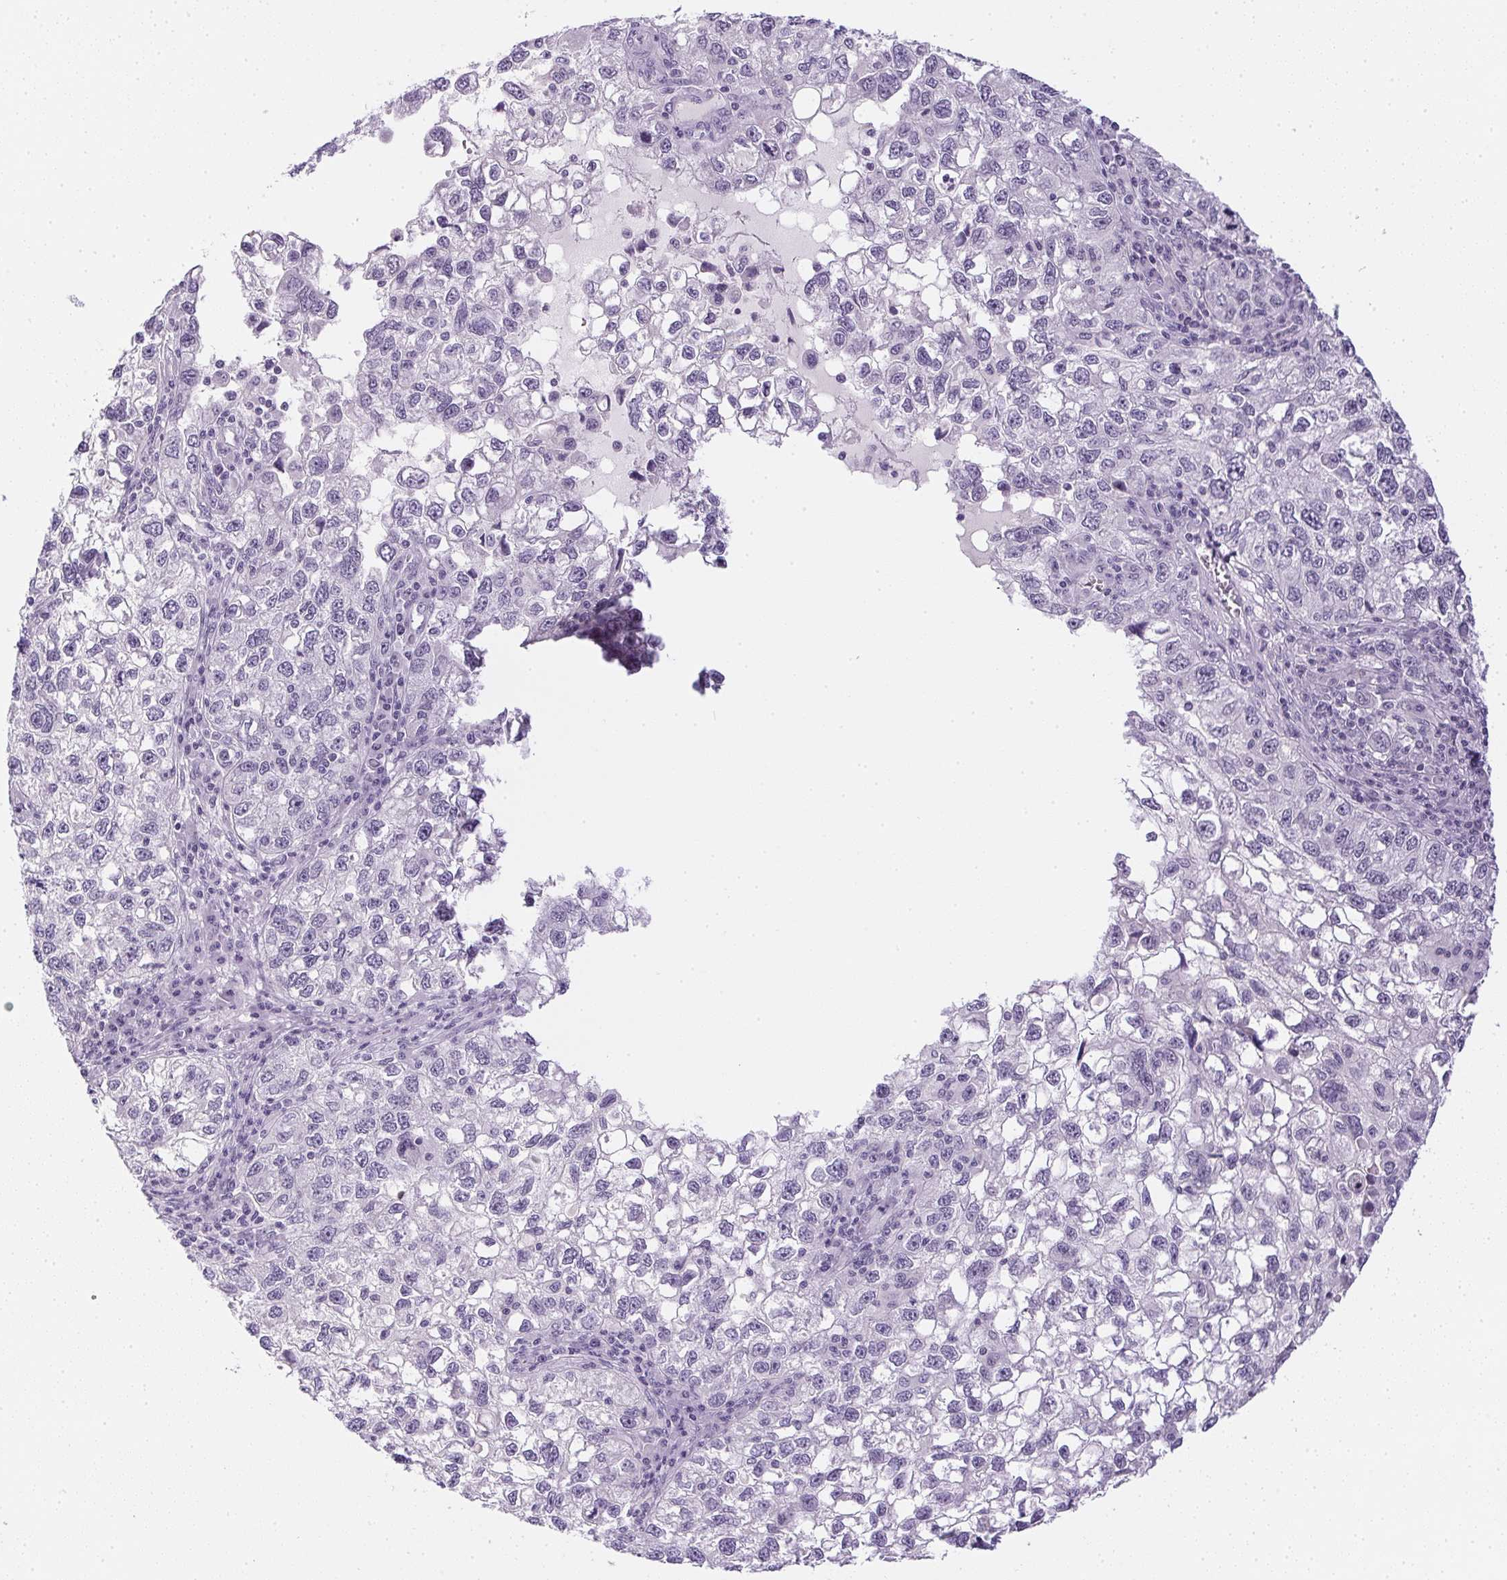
{"staining": {"intensity": "negative", "quantity": "none", "location": "none"}, "tissue": "cervical cancer", "cell_type": "Tumor cells", "image_type": "cancer", "snomed": [{"axis": "morphology", "description": "Squamous cell carcinoma, NOS"}, {"axis": "topography", "description": "Cervix"}], "caption": "This photomicrograph is of cervical cancer stained with immunohistochemistry (IHC) to label a protein in brown with the nuclei are counter-stained blue. There is no expression in tumor cells. (DAB (3,3'-diaminobenzidine) IHC, high magnification).", "gene": "PPY", "patient": {"sex": "female", "age": 55}}